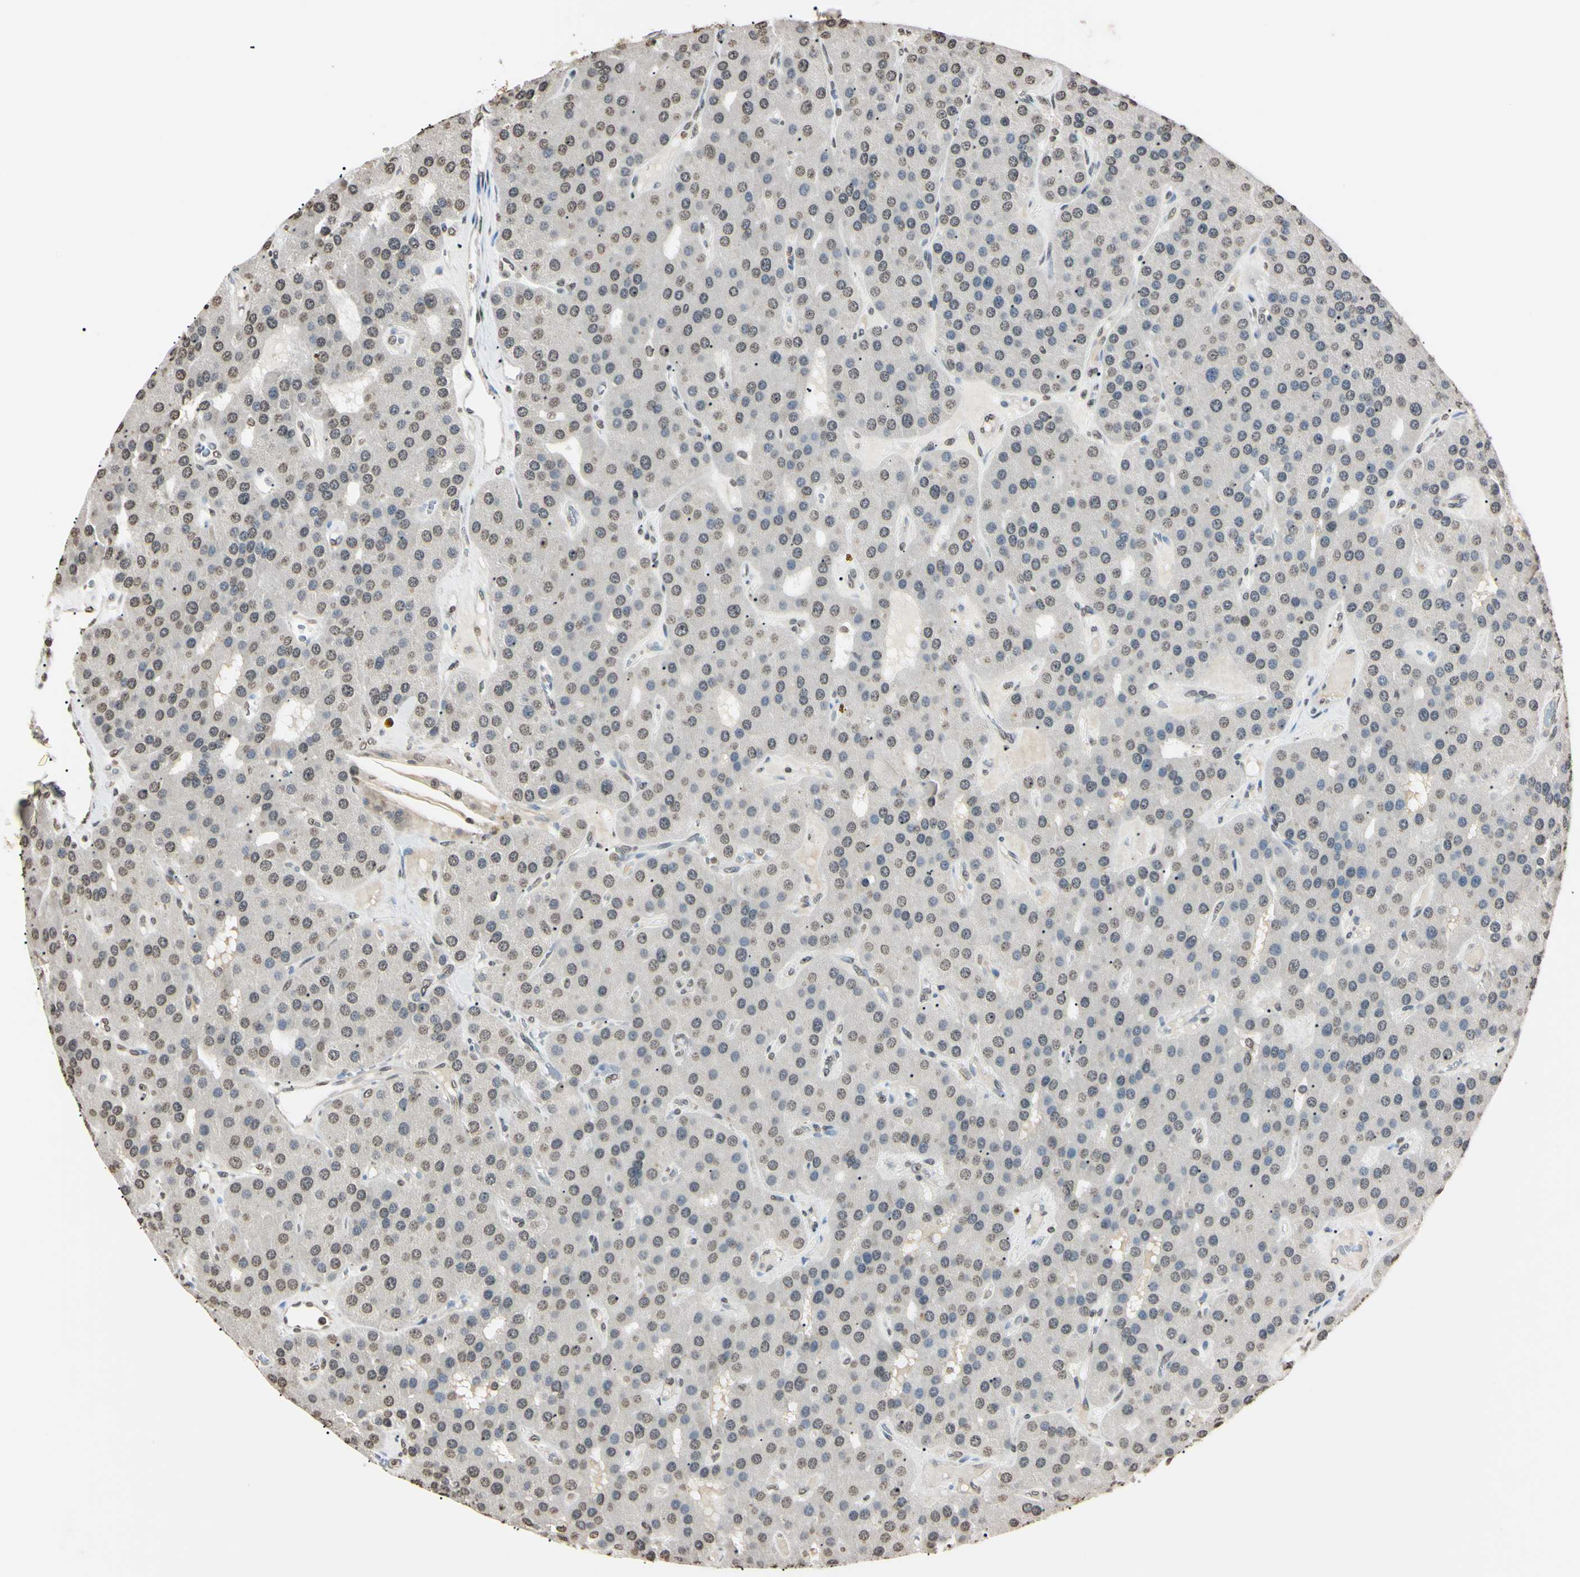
{"staining": {"intensity": "weak", "quantity": "<25%", "location": "nuclear"}, "tissue": "parathyroid gland", "cell_type": "Glandular cells", "image_type": "normal", "snomed": [{"axis": "morphology", "description": "Normal tissue, NOS"}, {"axis": "morphology", "description": "Adenoma, NOS"}, {"axis": "topography", "description": "Parathyroid gland"}], "caption": "IHC of benign parathyroid gland reveals no positivity in glandular cells.", "gene": "CDC45", "patient": {"sex": "female", "age": 86}}